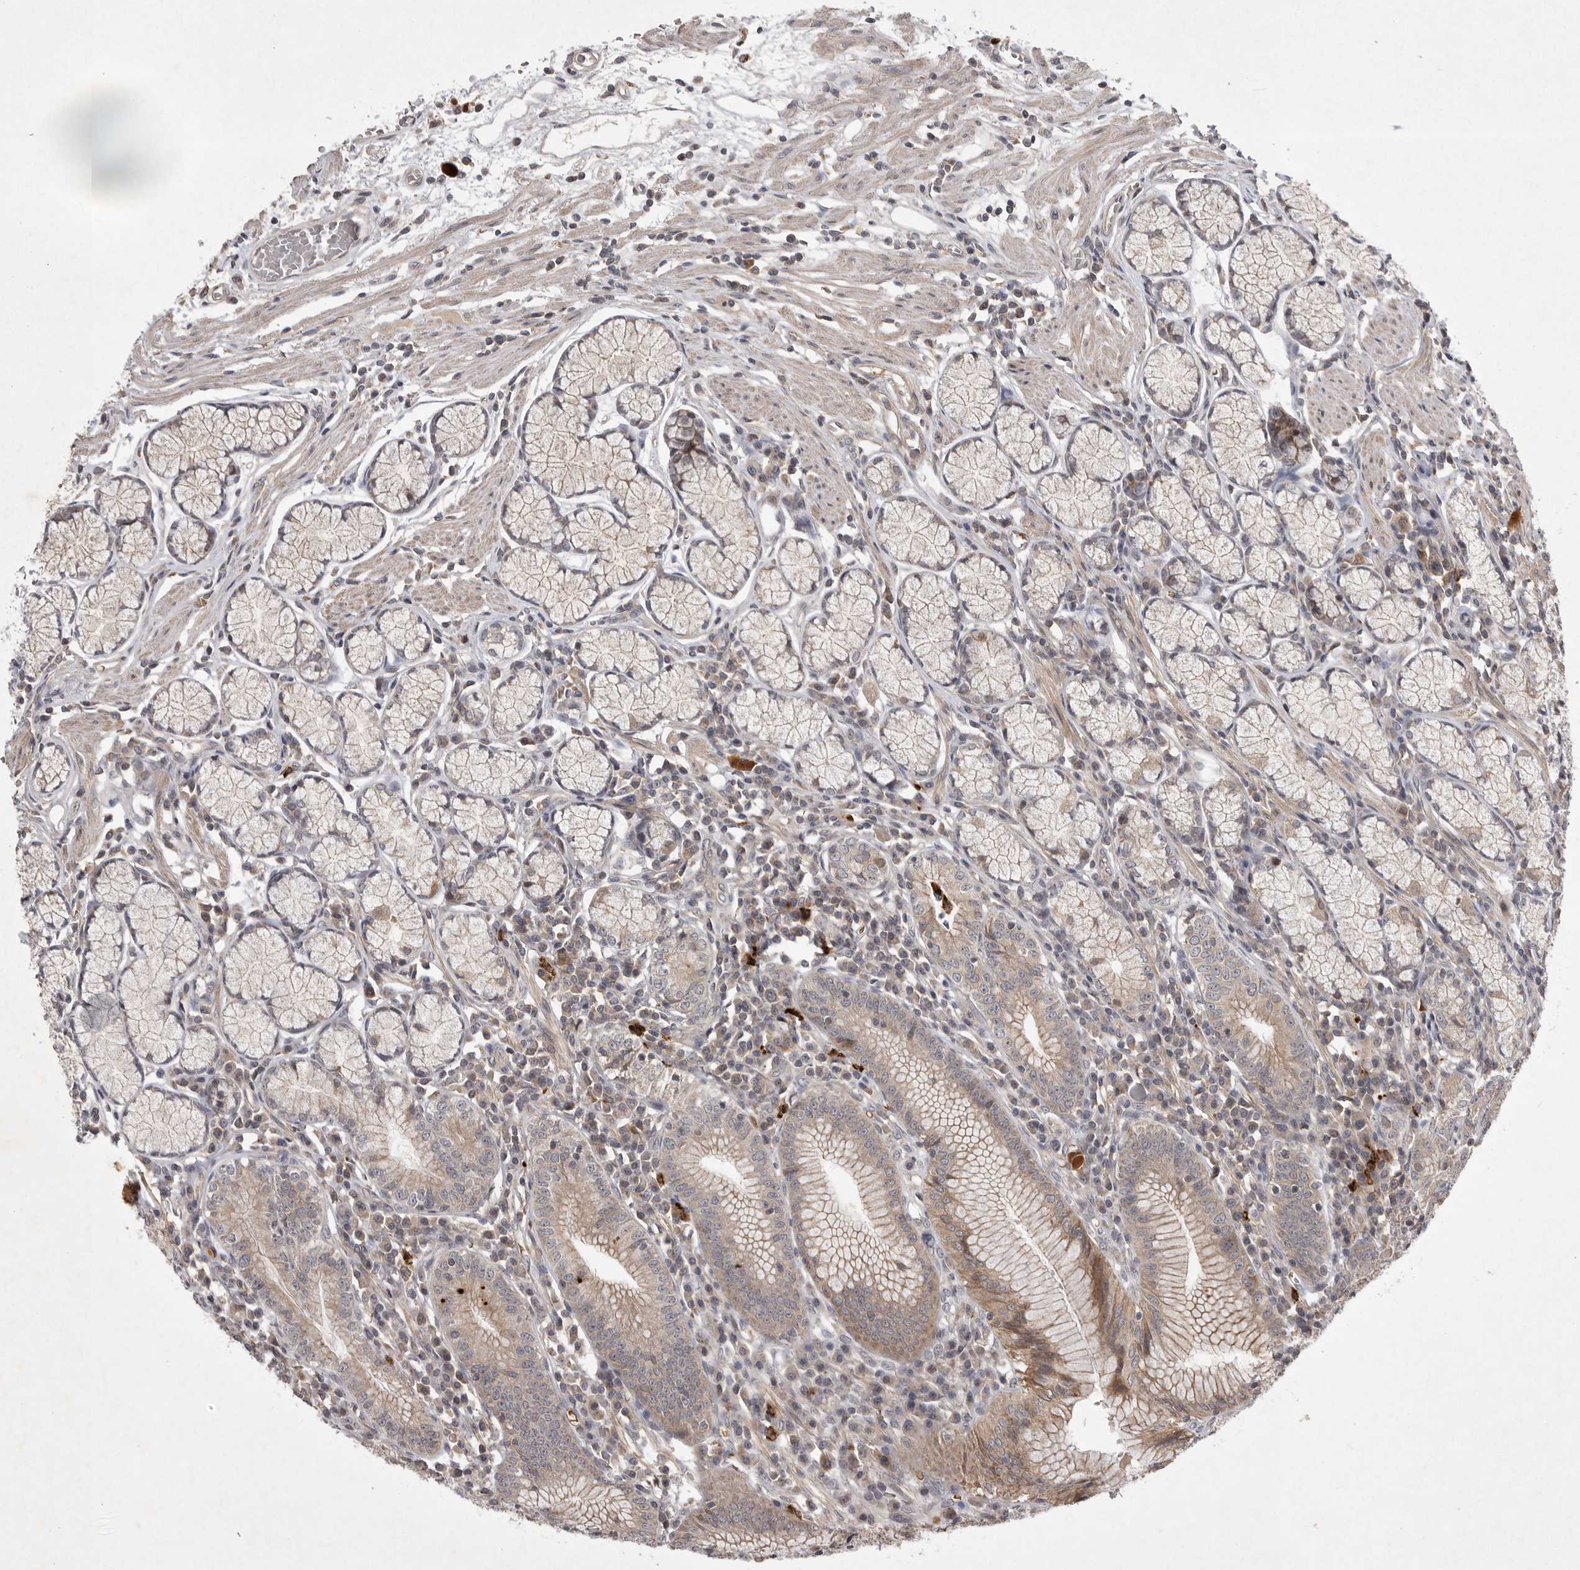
{"staining": {"intensity": "weak", "quantity": ">75%", "location": "cytoplasmic/membranous"}, "tissue": "stomach", "cell_type": "Glandular cells", "image_type": "normal", "snomed": [{"axis": "morphology", "description": "Normal tissue, NOS"}, {"axis": "topography", "description": "Stomach"}], "caption": "An IHC image of unremarkable tissue is shown. Protein staining in brown shows weak cytoplasmic/membranous positivity in stomach within glandular cells.", "gene": "UBE3D", "patient": {"sex": "male", "age": 55}}